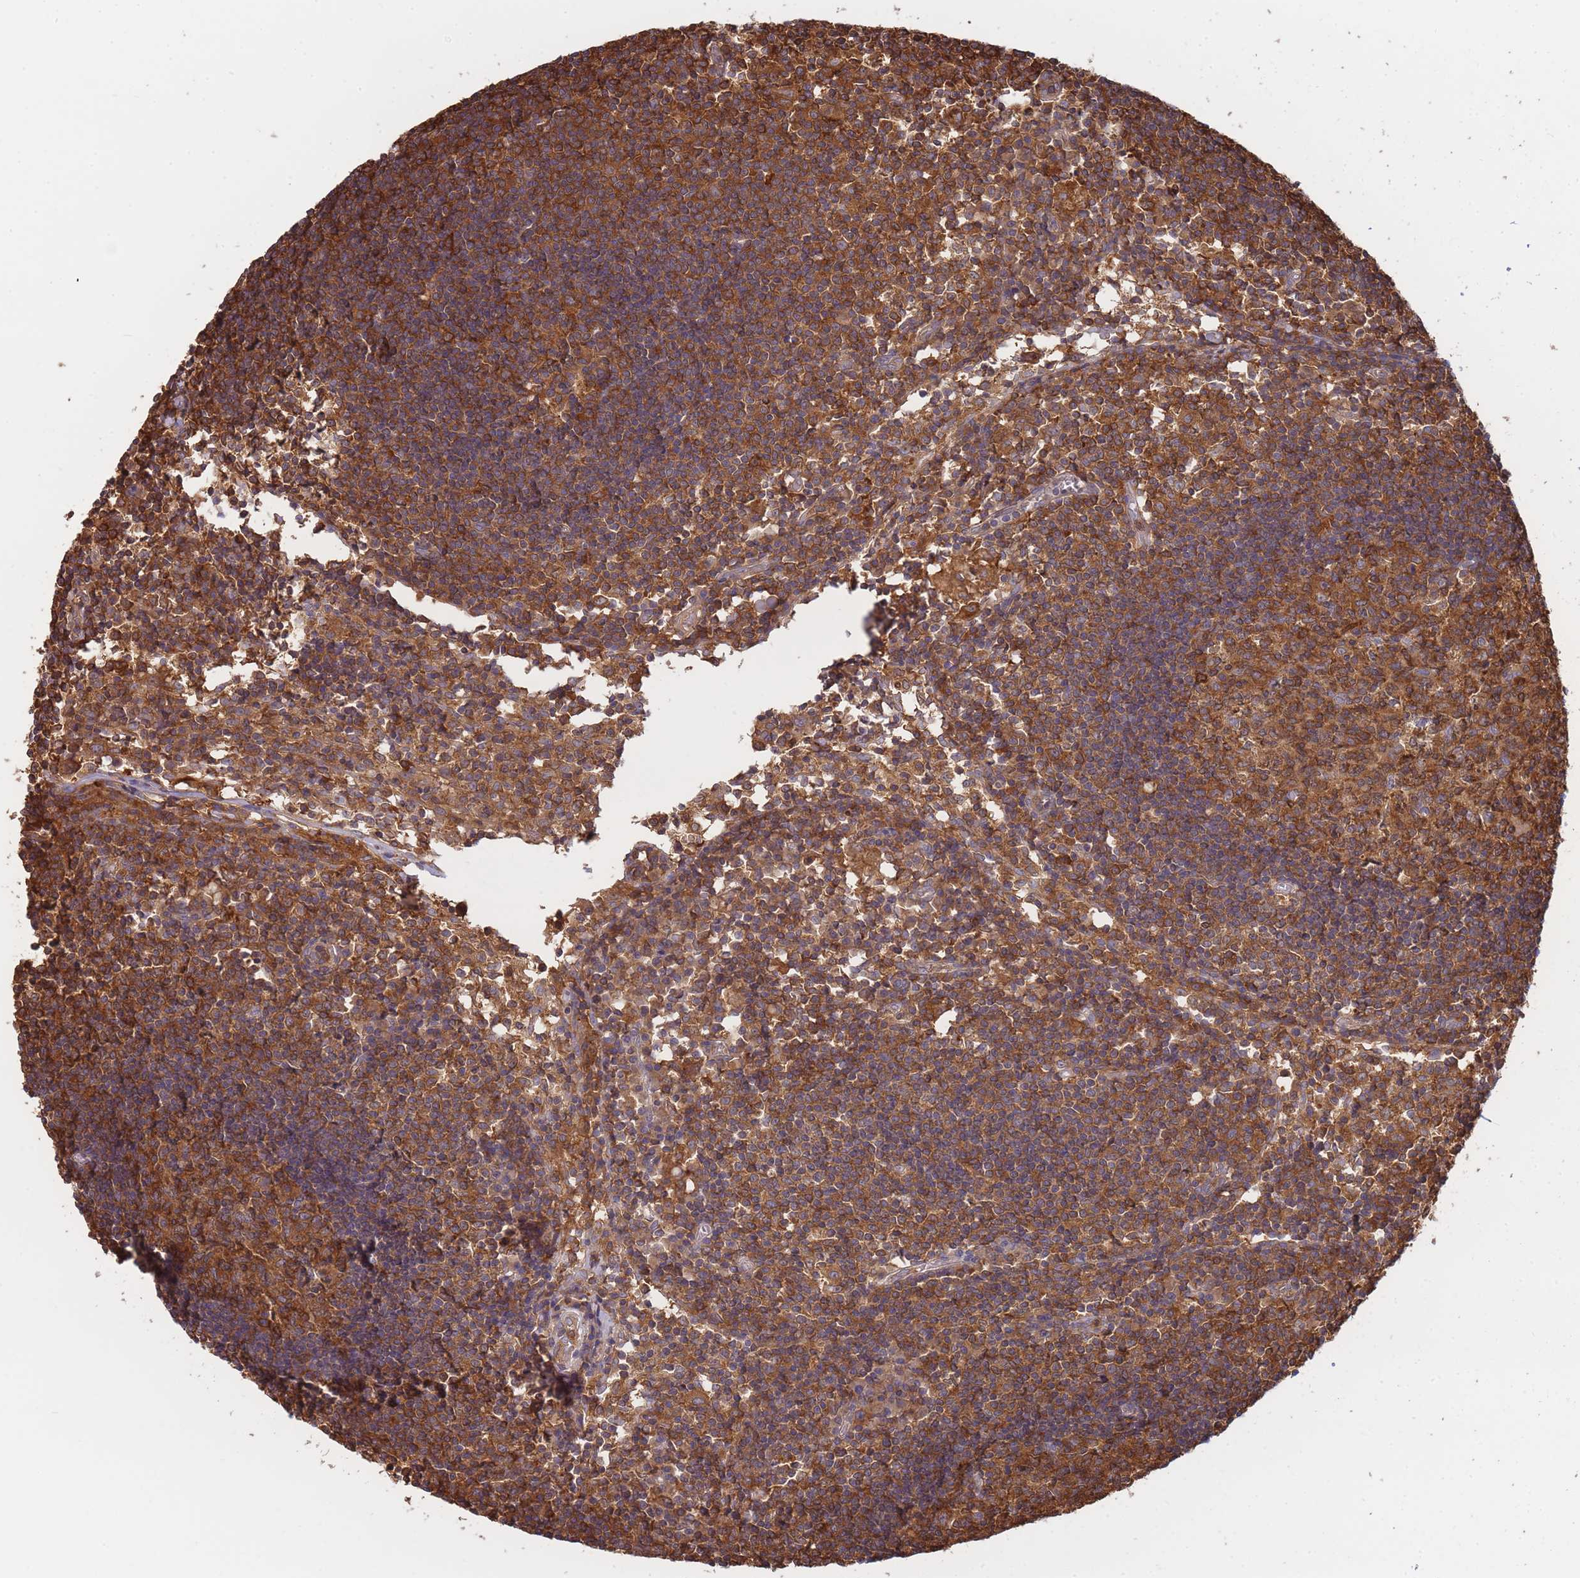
{"staining": {"intensity": "moderate", "quantity": ">75%", "location": "cytoplasmic/membranous"}, "tissue": "lymph node", "cell_type": "Germinal center cells", "image_type": "normal", "snomed": [{"axis": "morphology", "description": "Normal tissue, NOS"}, {"axis": "topography", "description": "Lymph node"}], "caption": "Immunohistochemical staining of benign human lymph node demonstrates medium levels of moderate cytoplasmic/membranous positivity in approximately >75% of germinal center cells. The protein of interest is shown in brown color, while the nuclei are stained blue.", "gene": "SLC4A9", "patient": {"sex": "female", "age": 55}}